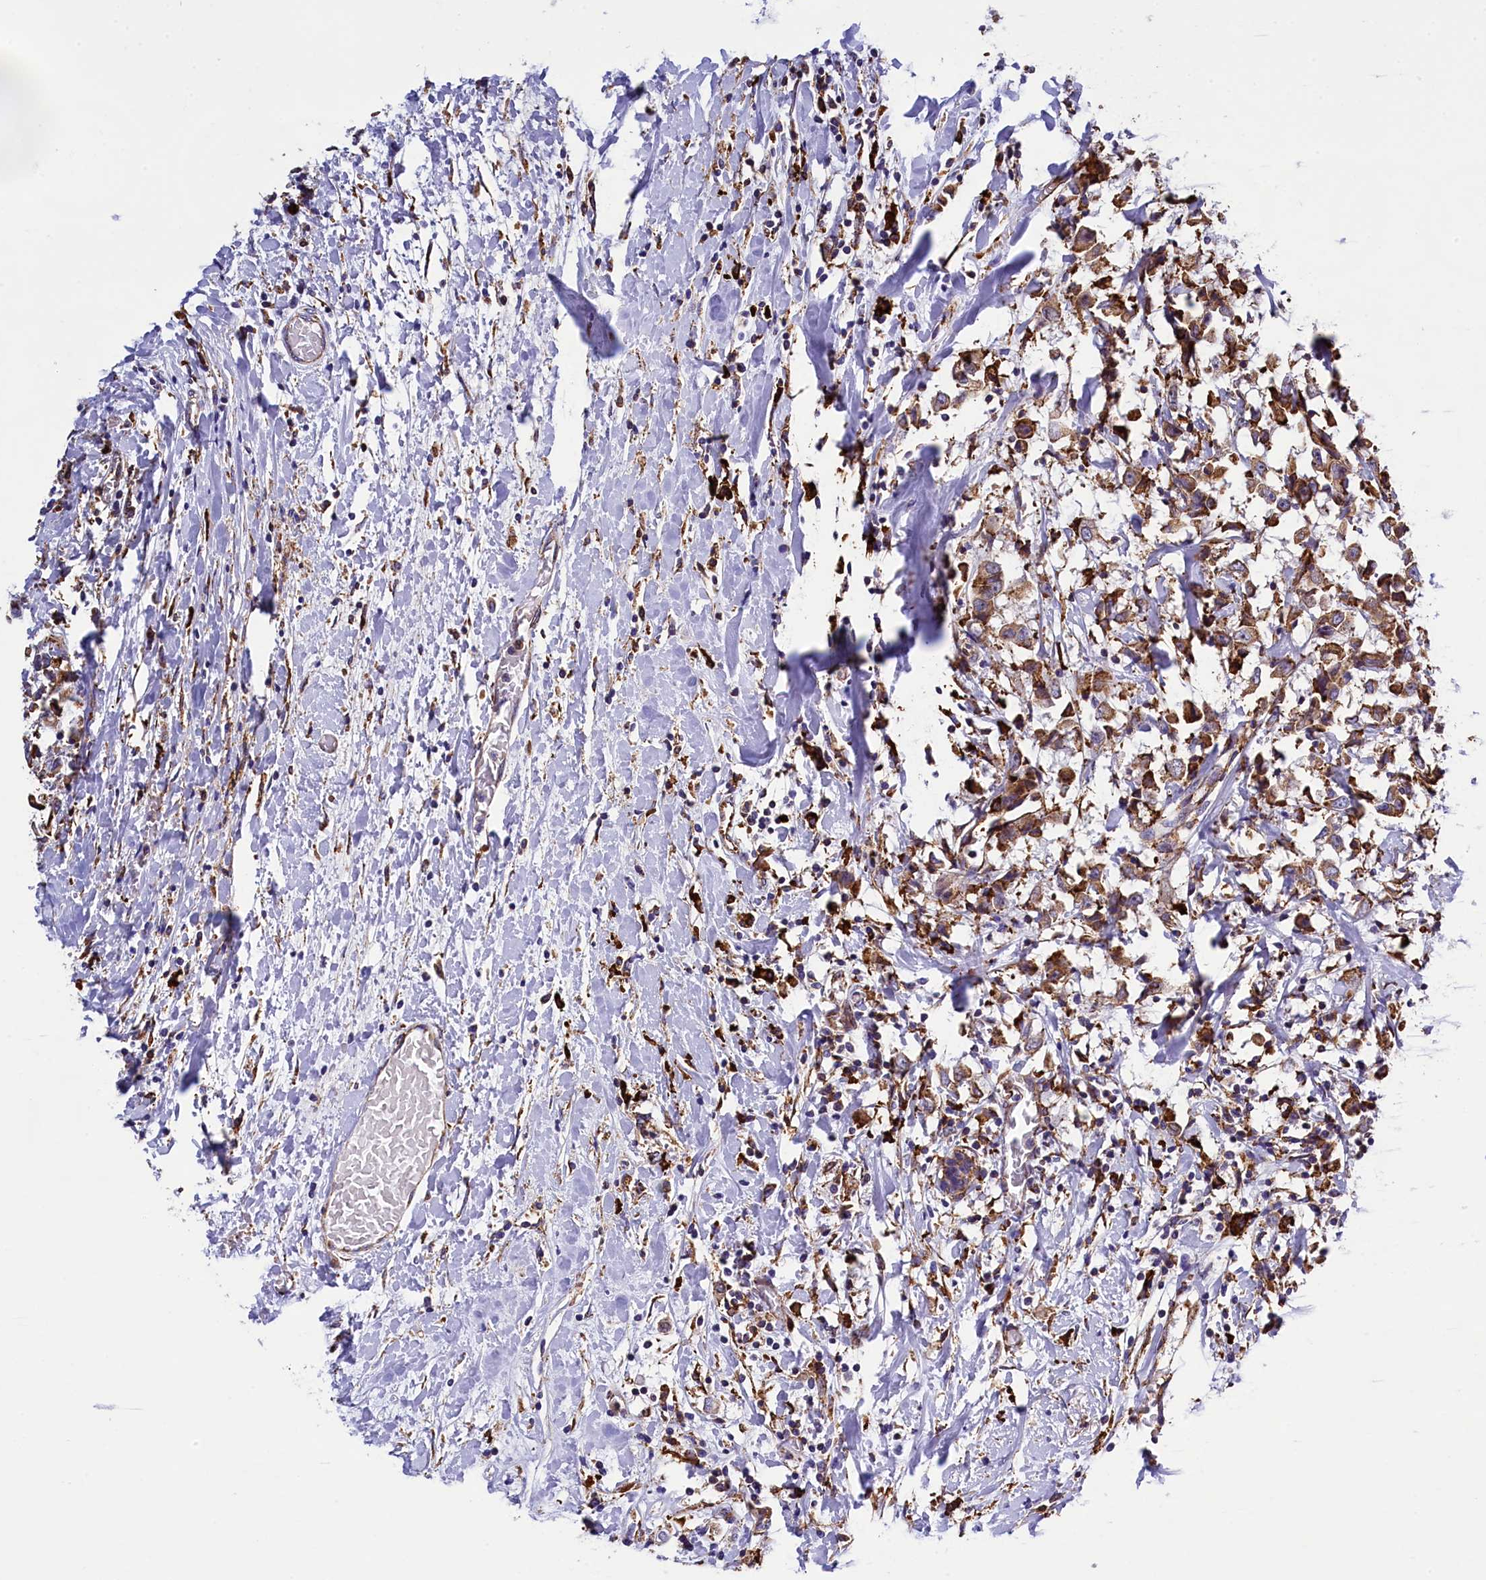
{"staining": {"intensity": "moderate", "quantity": "25%-75%", "location": "cytoplasmic/membranous"}, "tissue": "breast cancer", "cell_type": "Tumor cells", "image_type": "cancer", "snomed": [{"axis": "morphology", "description": "Duct carcinoma"}, {"axis": "topography", "description": "Breast"}], "caption": "A high-resolution micrograph shows immunohistochemistry (IHC) staining of breast cancer (intraductal carcinoma), which demonstrates moderate cytoplasmic/membranous positivity in about 25%-75% of tumor cells.", "gene": "CAPS2", "patient": {"sex": "female", "age": 61}}